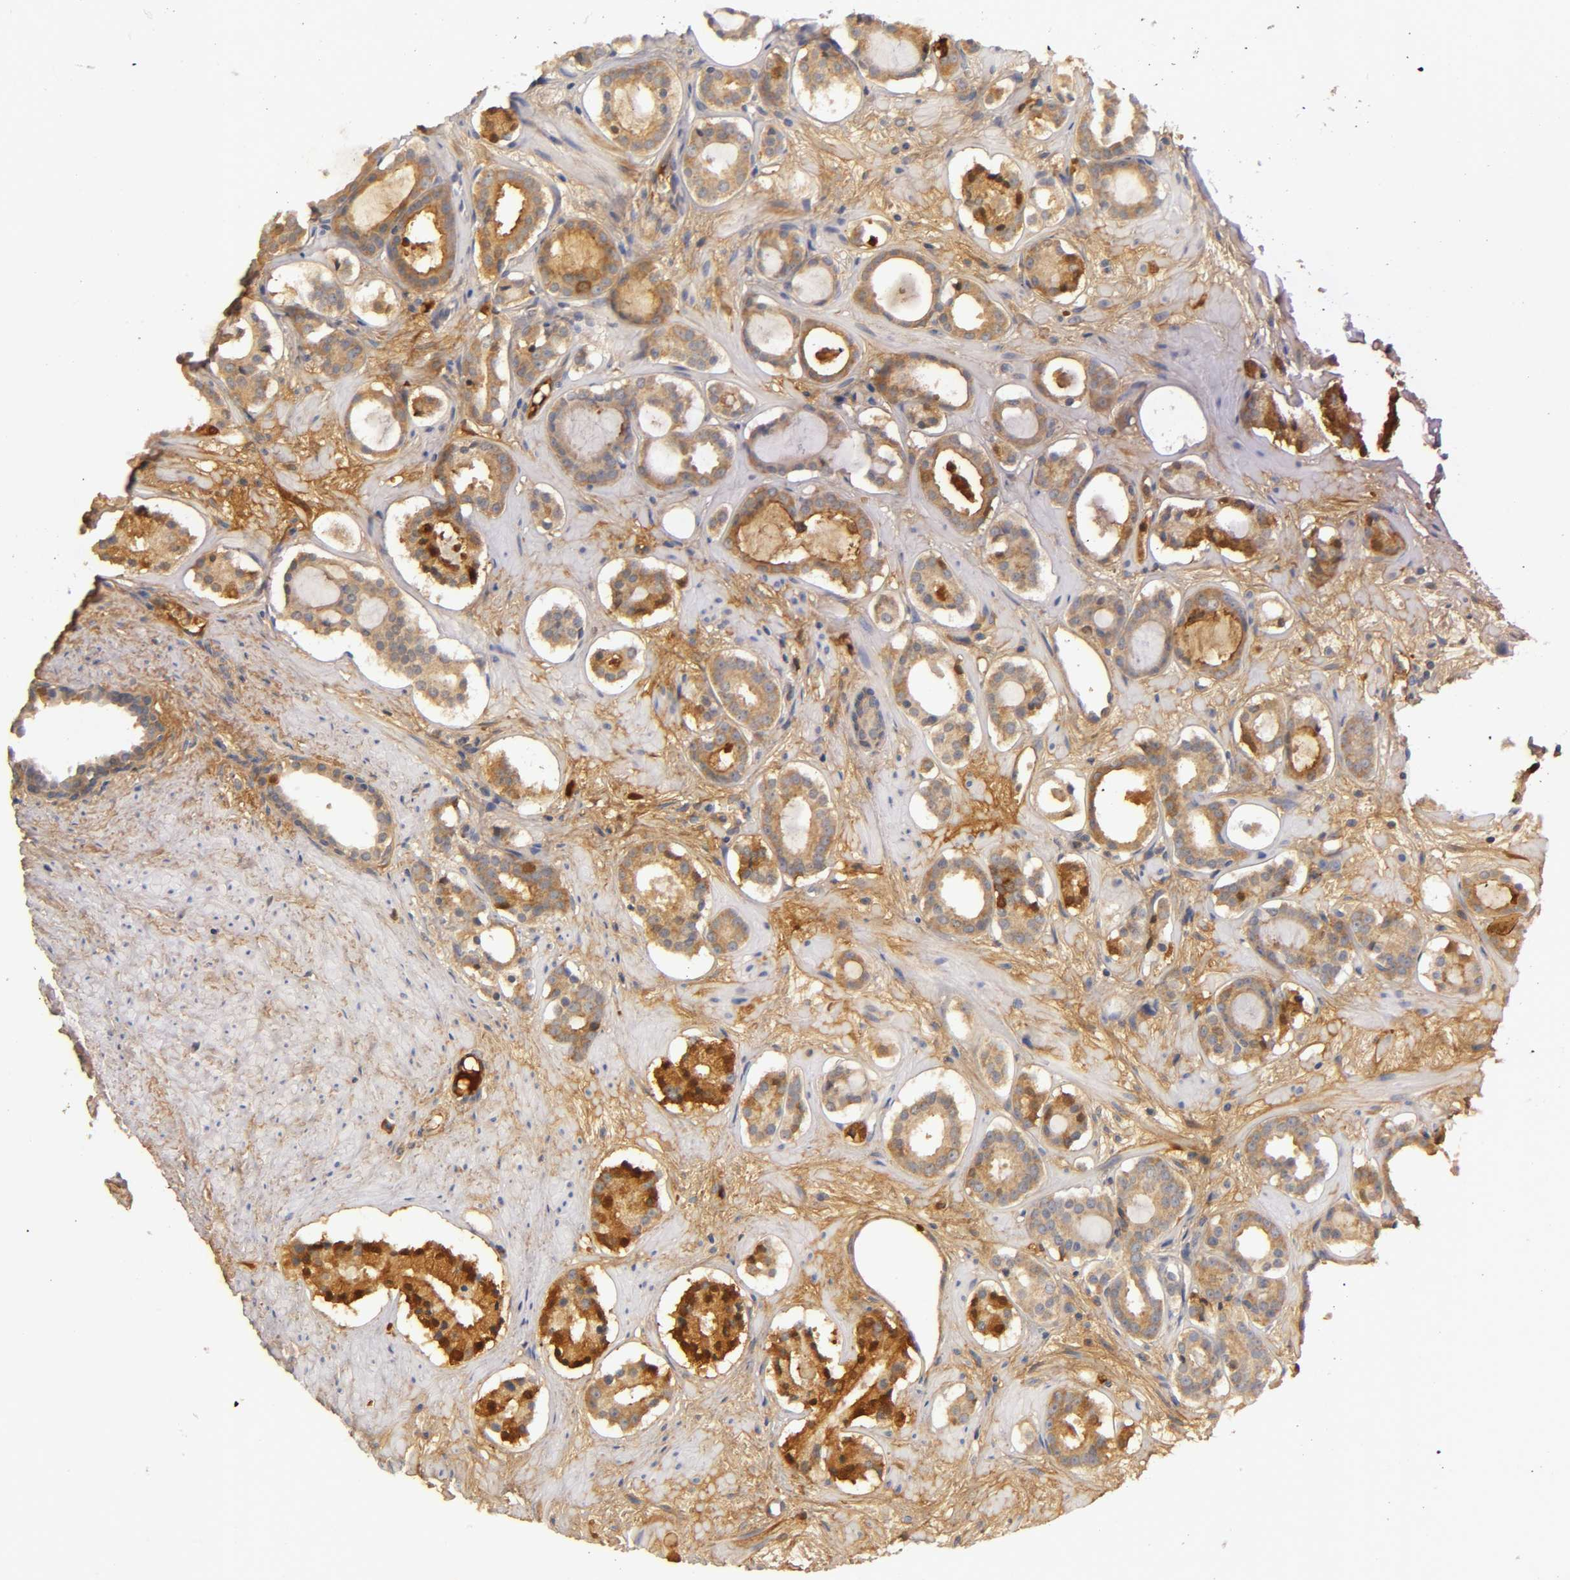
{"staining": {"intensity": "moderate", "quantity": ">75%", "location": "cytoplasmic/membranous"}, "tissue": "prostate cancer", "cell_type": "Tumor cells", "image_type": "cancer", "snomed": [{"axis": "morphology", "description": "Adenocarcinoma, Low grade"}, {"axis": "topography", "description": "Prostate"}], "caption": "A high-resolution micrograph shows immunohistochemistry staining of prostate low-grade adenocarcinoma, which reveals moderate cytoplasmic/membranous staining in approximately >75% of tumor cells.", "gene": "RPS29", "patient": {"sex": "male", "age": 57}}